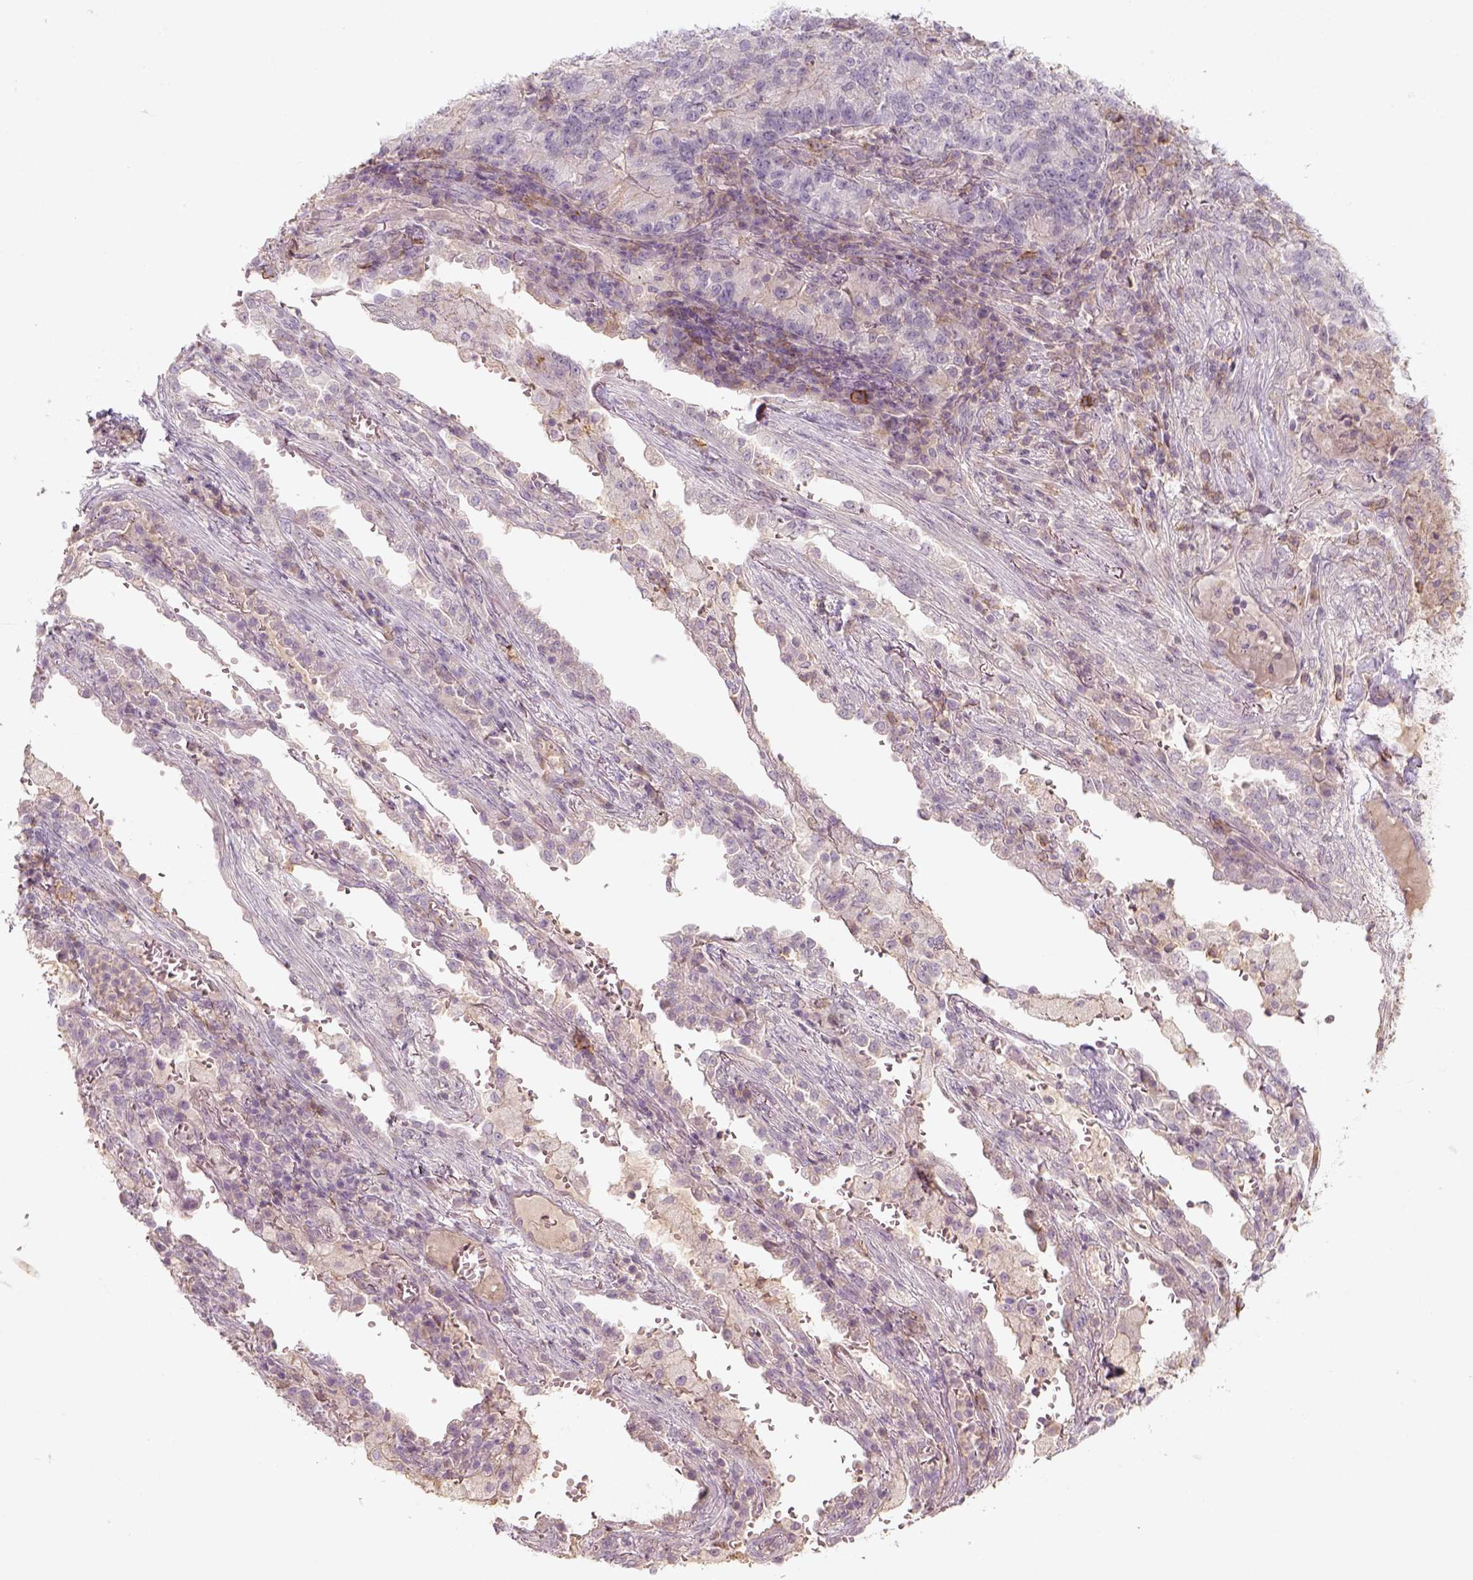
{"staining": {"intensity": "weak", "quantity": "<25%", "location": "cytoplasmic/membranous"}, "tissue": "lung cancer", "cell_type": "Tumor cells", "image_type": "cancer", "snomed": [{"axis": "morphology", "description": "Adenocarcinoma, NOS"}, {"axis": "topography", "description": "Lung"}], "caption": "An immunohistochemistry (IHC) image of lung cancer is shown. There is no staining in tumor cells of lung cancer. (DAB immunohistochemistry visualized using brightfield microscopy, high magnification).", "gene": "AQP9", "patient": {"sex": "male", "age": 57}}